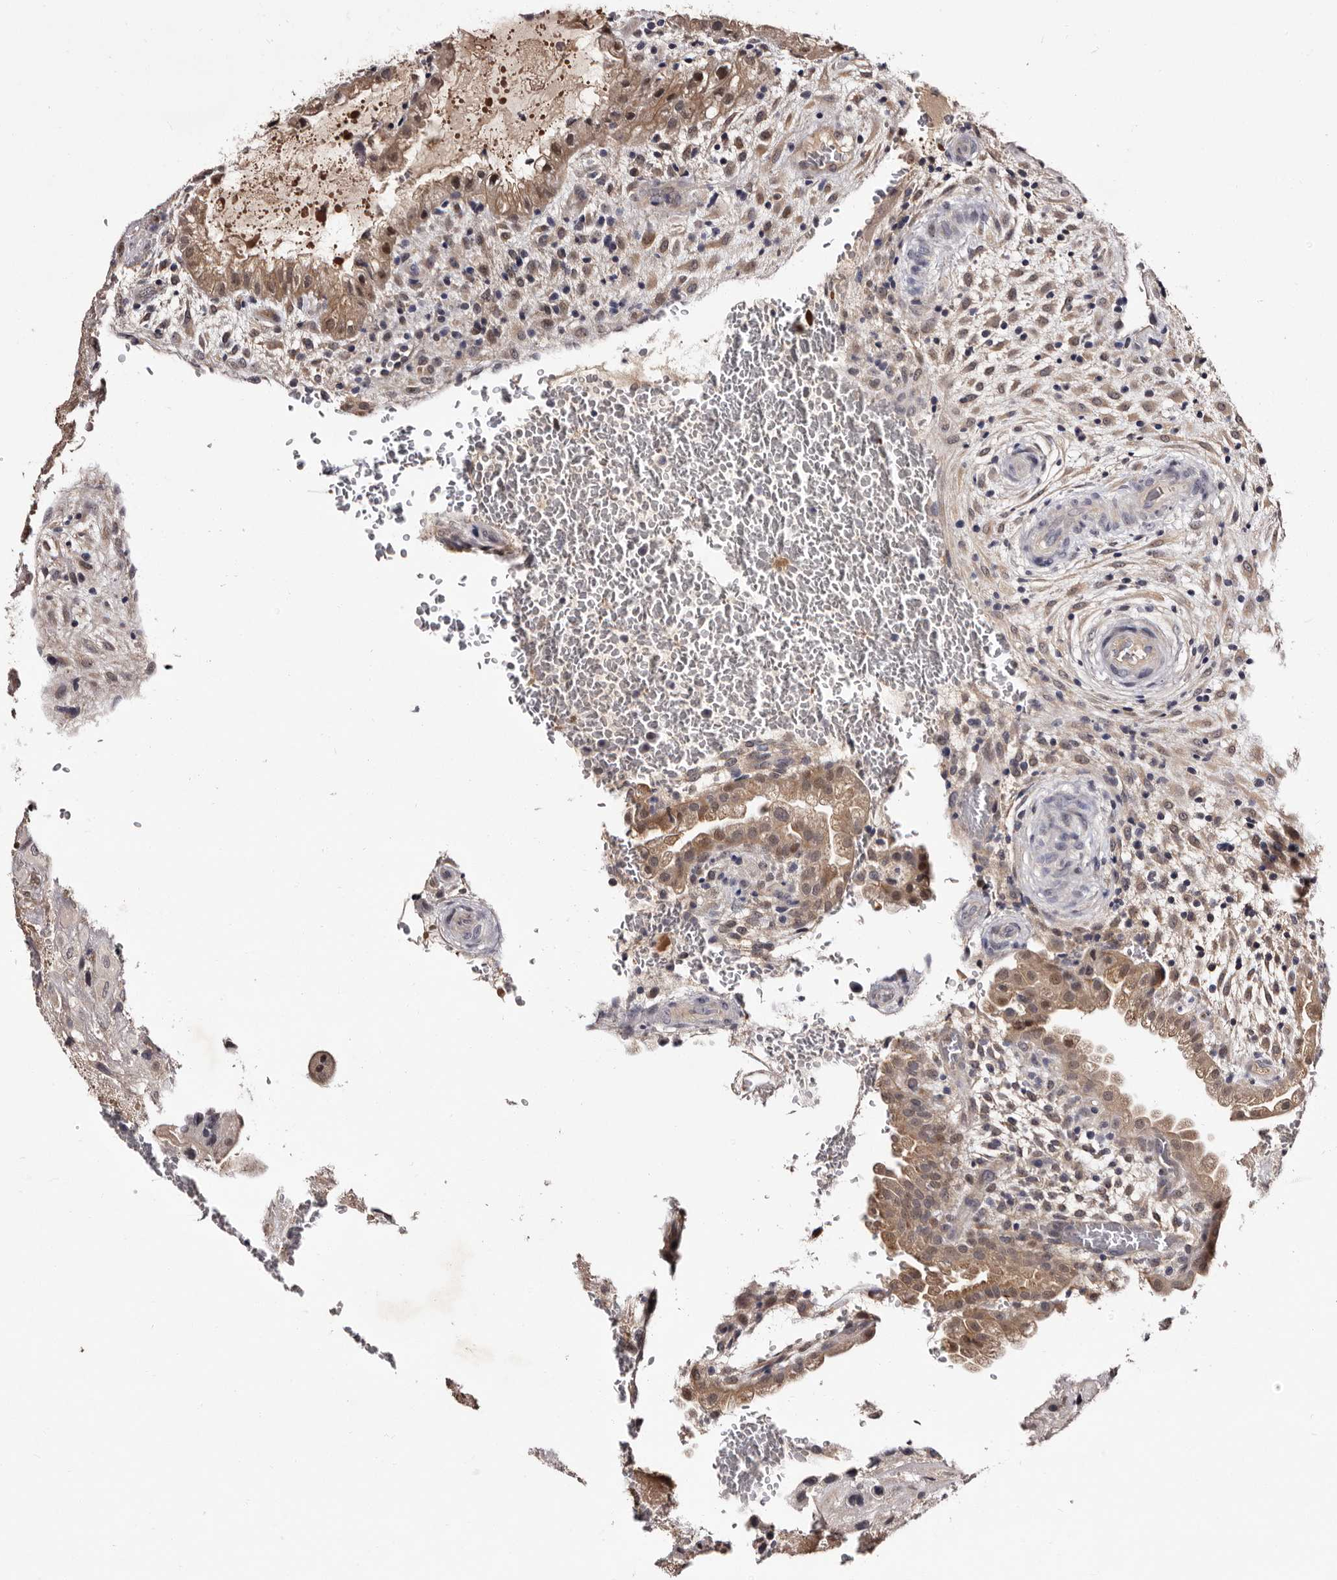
{"staining": {"intensity": "weak", "quantity": "<25%", "location": "cytoplasmic/membranous"}, "tissue": "placenta", "cell_type": "Decidual cells", "image_type": "normal", "snomed": [{"axis": "morphology", "description": "Normal tissue, NOS"}, {"axis": "topography", "description": "Placenta"}], "caption": "Immunohistochemistry (IHC) photomicrograph of benign placenta: human placenta stained with DAB displays no significant protein staining in decidual cells. (DAB (3,3'-diaminobenzidine) immunohistochemistry (IHC), high magnification).", "gene": "LANCL2", "patient": {"sex": "female", "age": 35}}